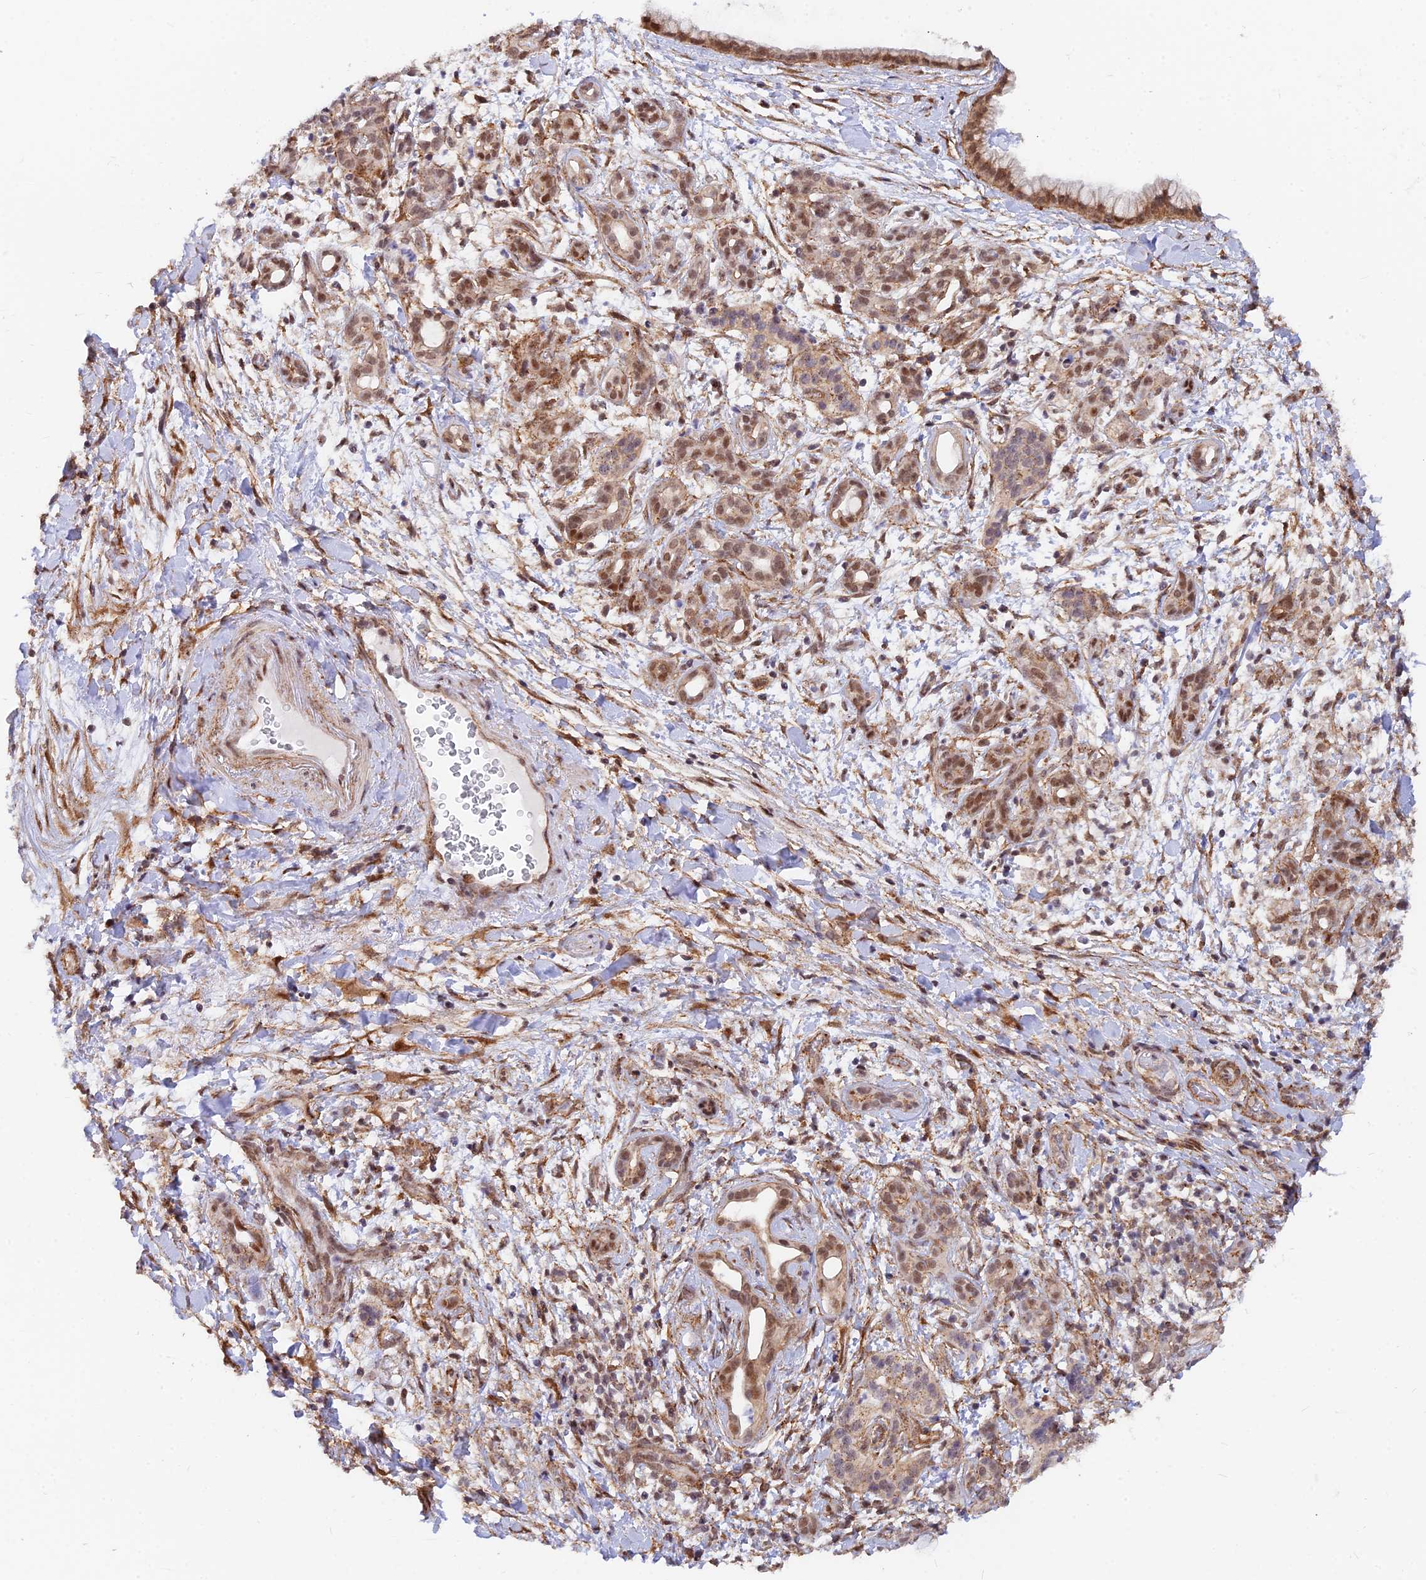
{"staining": {"intensity": "moderate", "quantity": ">75%", "location": "cytoplasmic/membranous,nuclear"}, "tissue": "pancreatic cancer", "cell_type": "Tumor cells", "image_type": "cancer", "snomed": [{"axis": "morphology", "description": "Adenocarcinoma, NOS"}, {"axis": "topography", "description": "Pancreas"}], "caption": "Pancreatic cancer (adenocarcinoma) stained with immunohistochemistry displays moderate cytoplasmic/membranous and nuclear staining in approximately >75% of tumor cells. The staining was performed using DAB to visualize the protein expression in brown, while the nuclei were stained in blue with hematoxylin (Magnification: 20x).", "gene": "VSTM2L", "patient": {"sex": "female", "age": 78}}